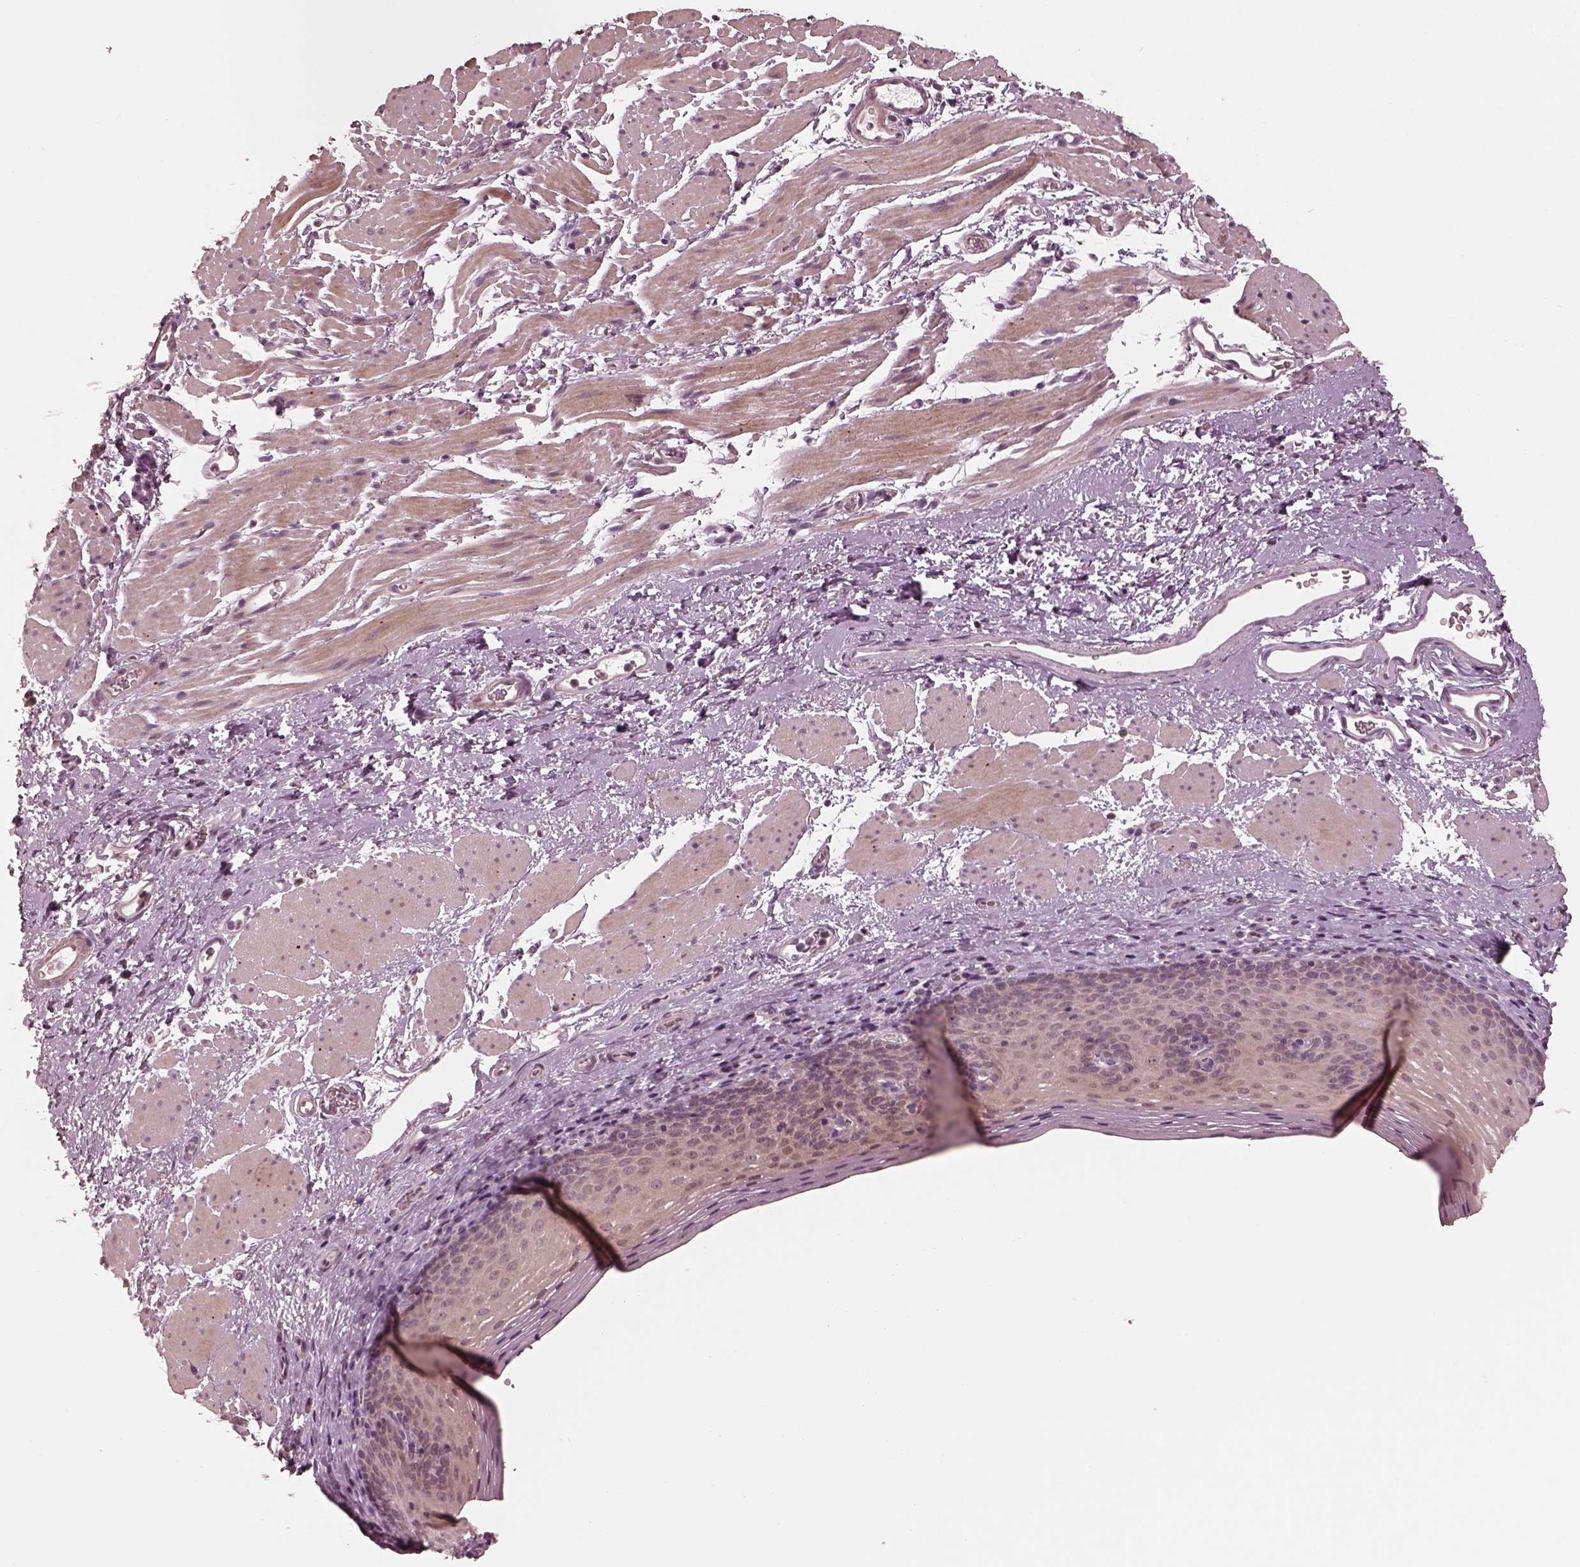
{"staining": {"intensity": "weak", "quantity": "<25%", "location": "cytoplasmic/membranous"}, "tissue": "esophagus", "cell_type": "Squamous epithelial cells", "image_type": "normal", "snomed": [{"axis": "morphology", "description": "Normal tissue, NOS"}, {"axis": "topography", "description": "Esophagus"}], "caption": "A high-resolution micrograph shows IHC staining of benign esophagus, which demonstrates no significant expression in squamous epithelial cells.", "gene": "SLC25A46", "patient": {"sex": "female", "age": 68}}